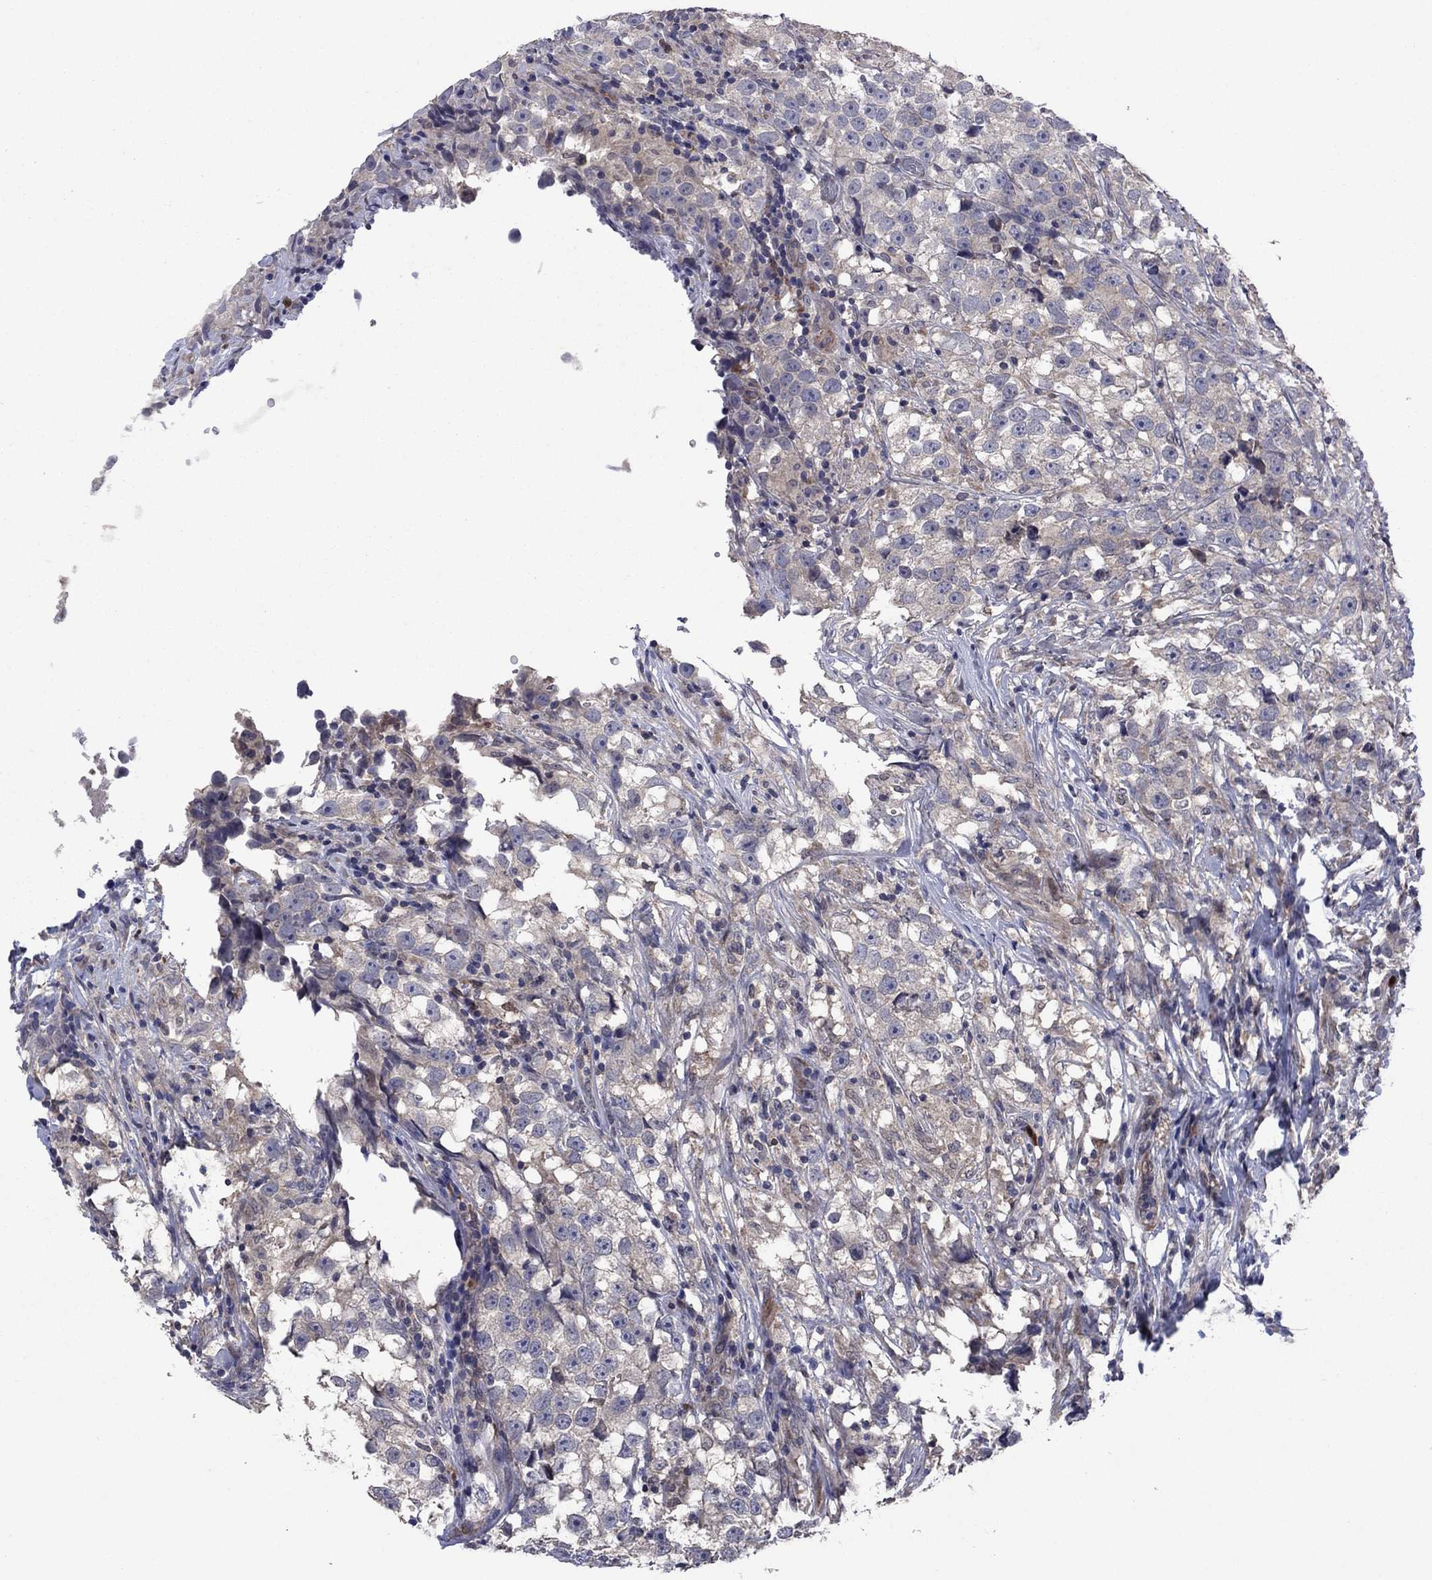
{"staining": {"intensity": "weak", "quantity": "<25%", "location": "cytoplasmic/membranous"}, "tissue": "testis cancer", "cell_type": "Tumor cells", "image_type": "cancer", "snomed": [{"axis": "morphology", "description": "Seminoma, NOS"}, {"axis": "topography", "description": "Testis"}], "caption": "The image displays no significant positivity in tumor cells of testis cancer.", "gene": "MSRB1", "patient": {"sex": "male", "age": 46}}